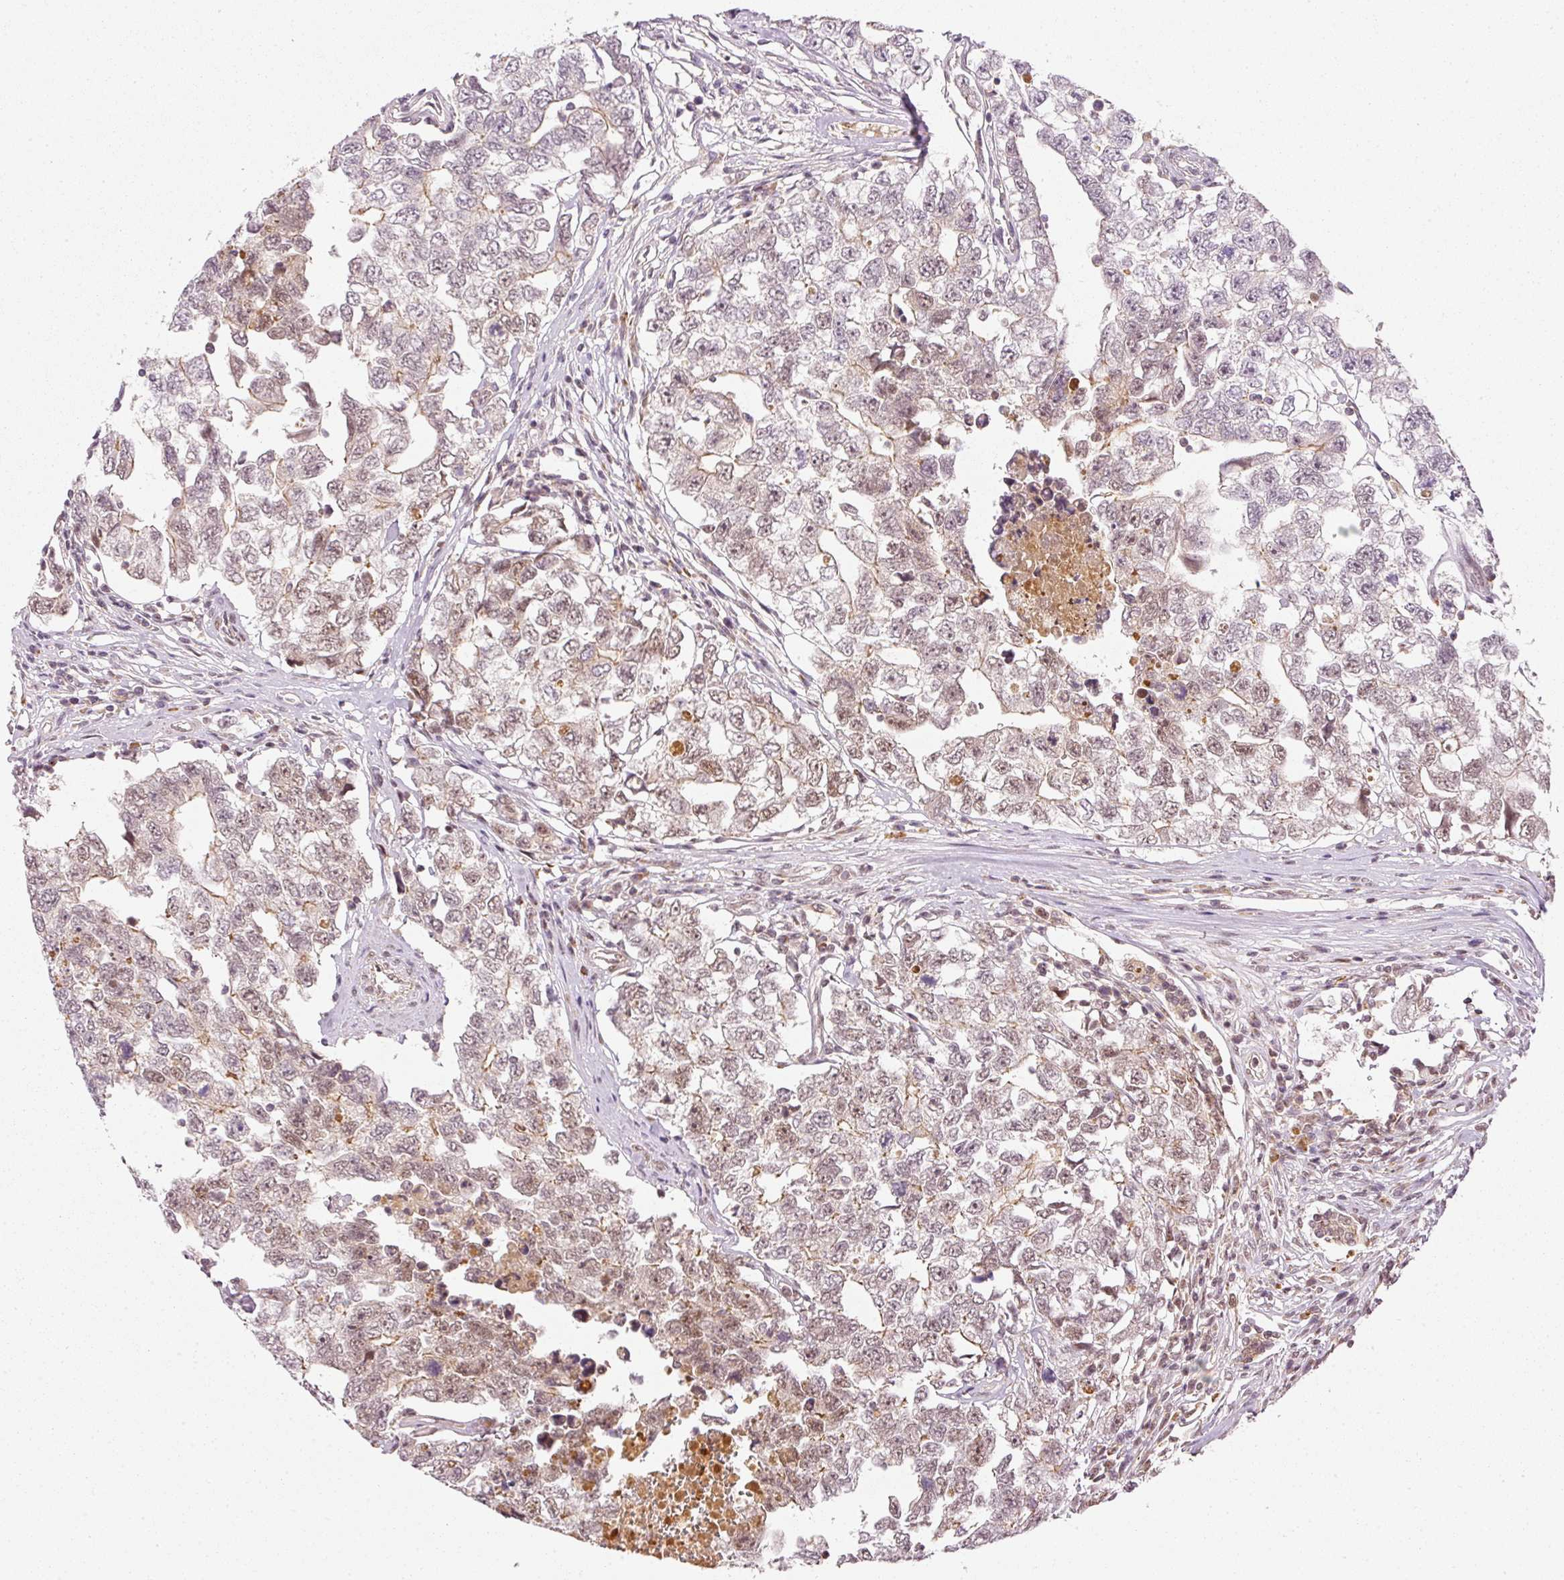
{"staining": {"intensity": "moderate", "quantity": "25%-75%", "location": "nuclear"}, "tissue": "testis cancer", "cell_type": "Tumor cells", "image_type": "cancer", "snomed": [{"axis": "morphology", "description": "Carcinoma, Embryonal, NOS"}, {"axis": "topography", "description": "Testis"}], "caption": "Protein expression analysis of testis embryonal carcinoma exhibits moderate nuclear expression in approximately 25%-75% of tumor cells. (brown staining indicates protein expression, while blue staining denotes nuclei).", "gene": "THOC6", "patient": {"sex": "male", "age": 22}}